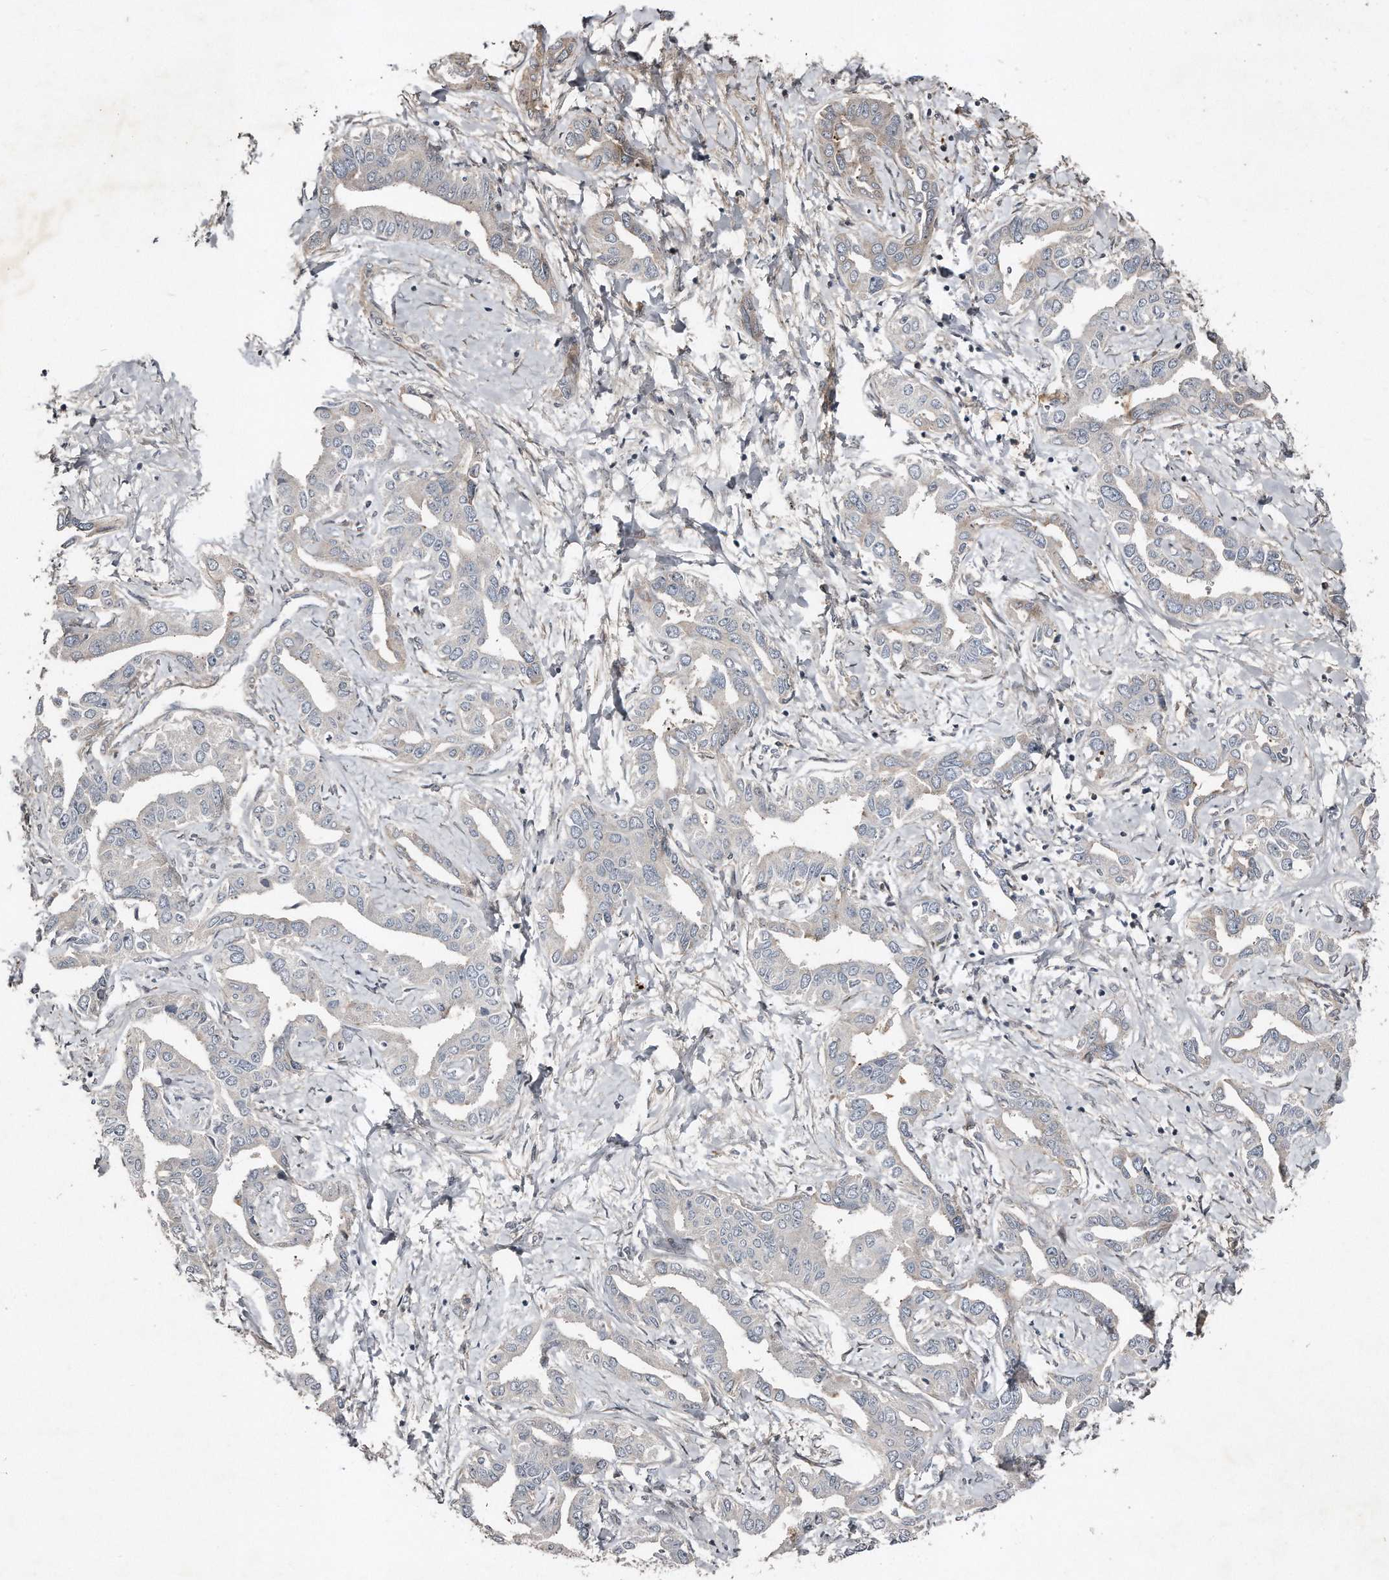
{"staining": {"intensity": "negative", "quantity": "none", "location": "none"}, "tissue": "liver cancer", "cell_type": "Tumor cells", "image_type": "cancer", "snomed": [{"axis": "morphology", "description": "Cholangiocarcinoma"}, {"axis": "topography", "description": "Liver"}], "caption": "This is an immunohistochemistry (IHC) image of human liver cholangiocarcinoma. There is no expression in tumor cells.", "gene": "SNAP47", "patient": {"sex": "male", "age": 59}}